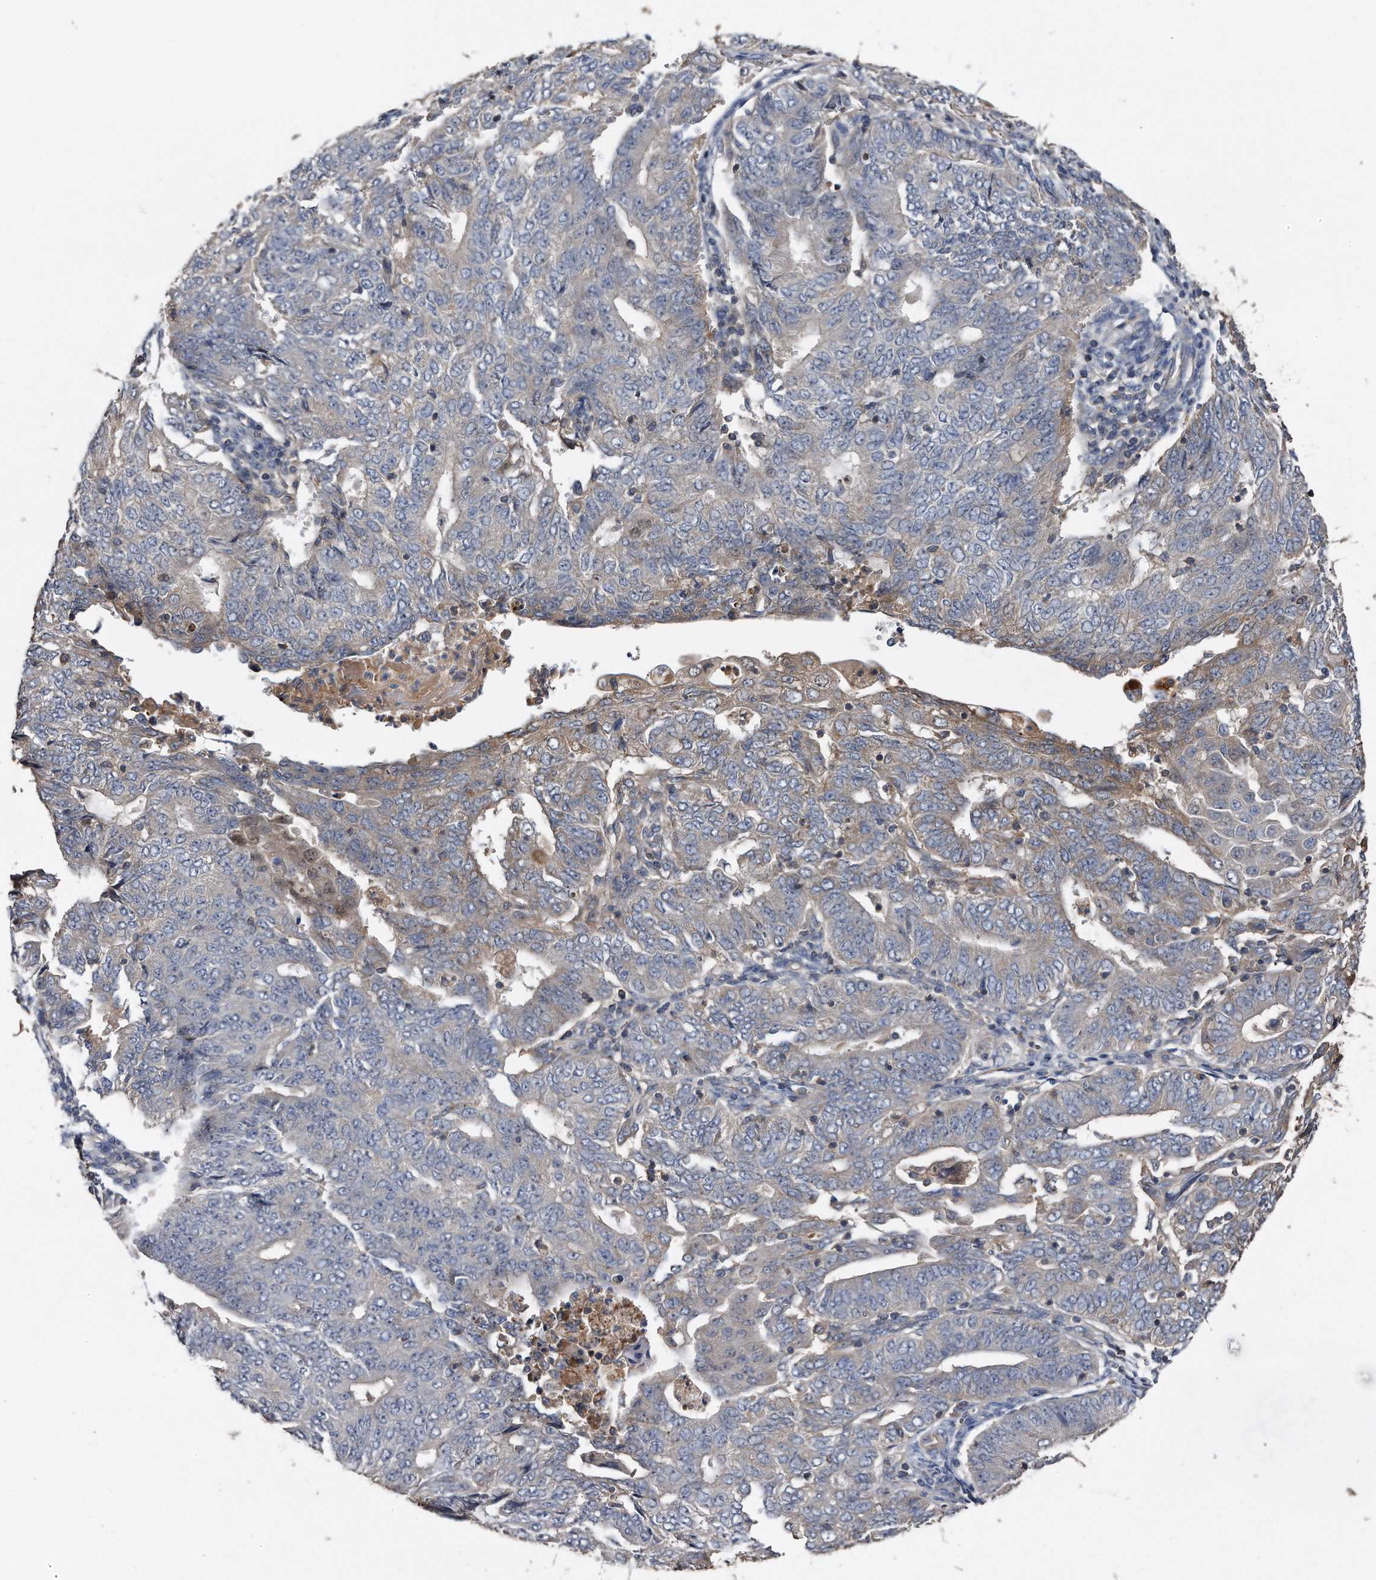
{"staining": {"intensity": "weak", "quantity": "<25%", "location": "cytoplasmic/membranous"}, "tissue": "endometrial cancer", "cell_type": "Tumor cells", "image_type": "cancer", "snomed": [{"axis": "morphology", "description": "Adenocarcinoma, NOS"}, {"axis": "topography", "description": "Endometrium"}], "caption": "Tumor cells are negative for brown protein staining in endometrial adenocarcinoma.", "gene": "KCND3", "patient": {"sex": "female", "age": 32}}